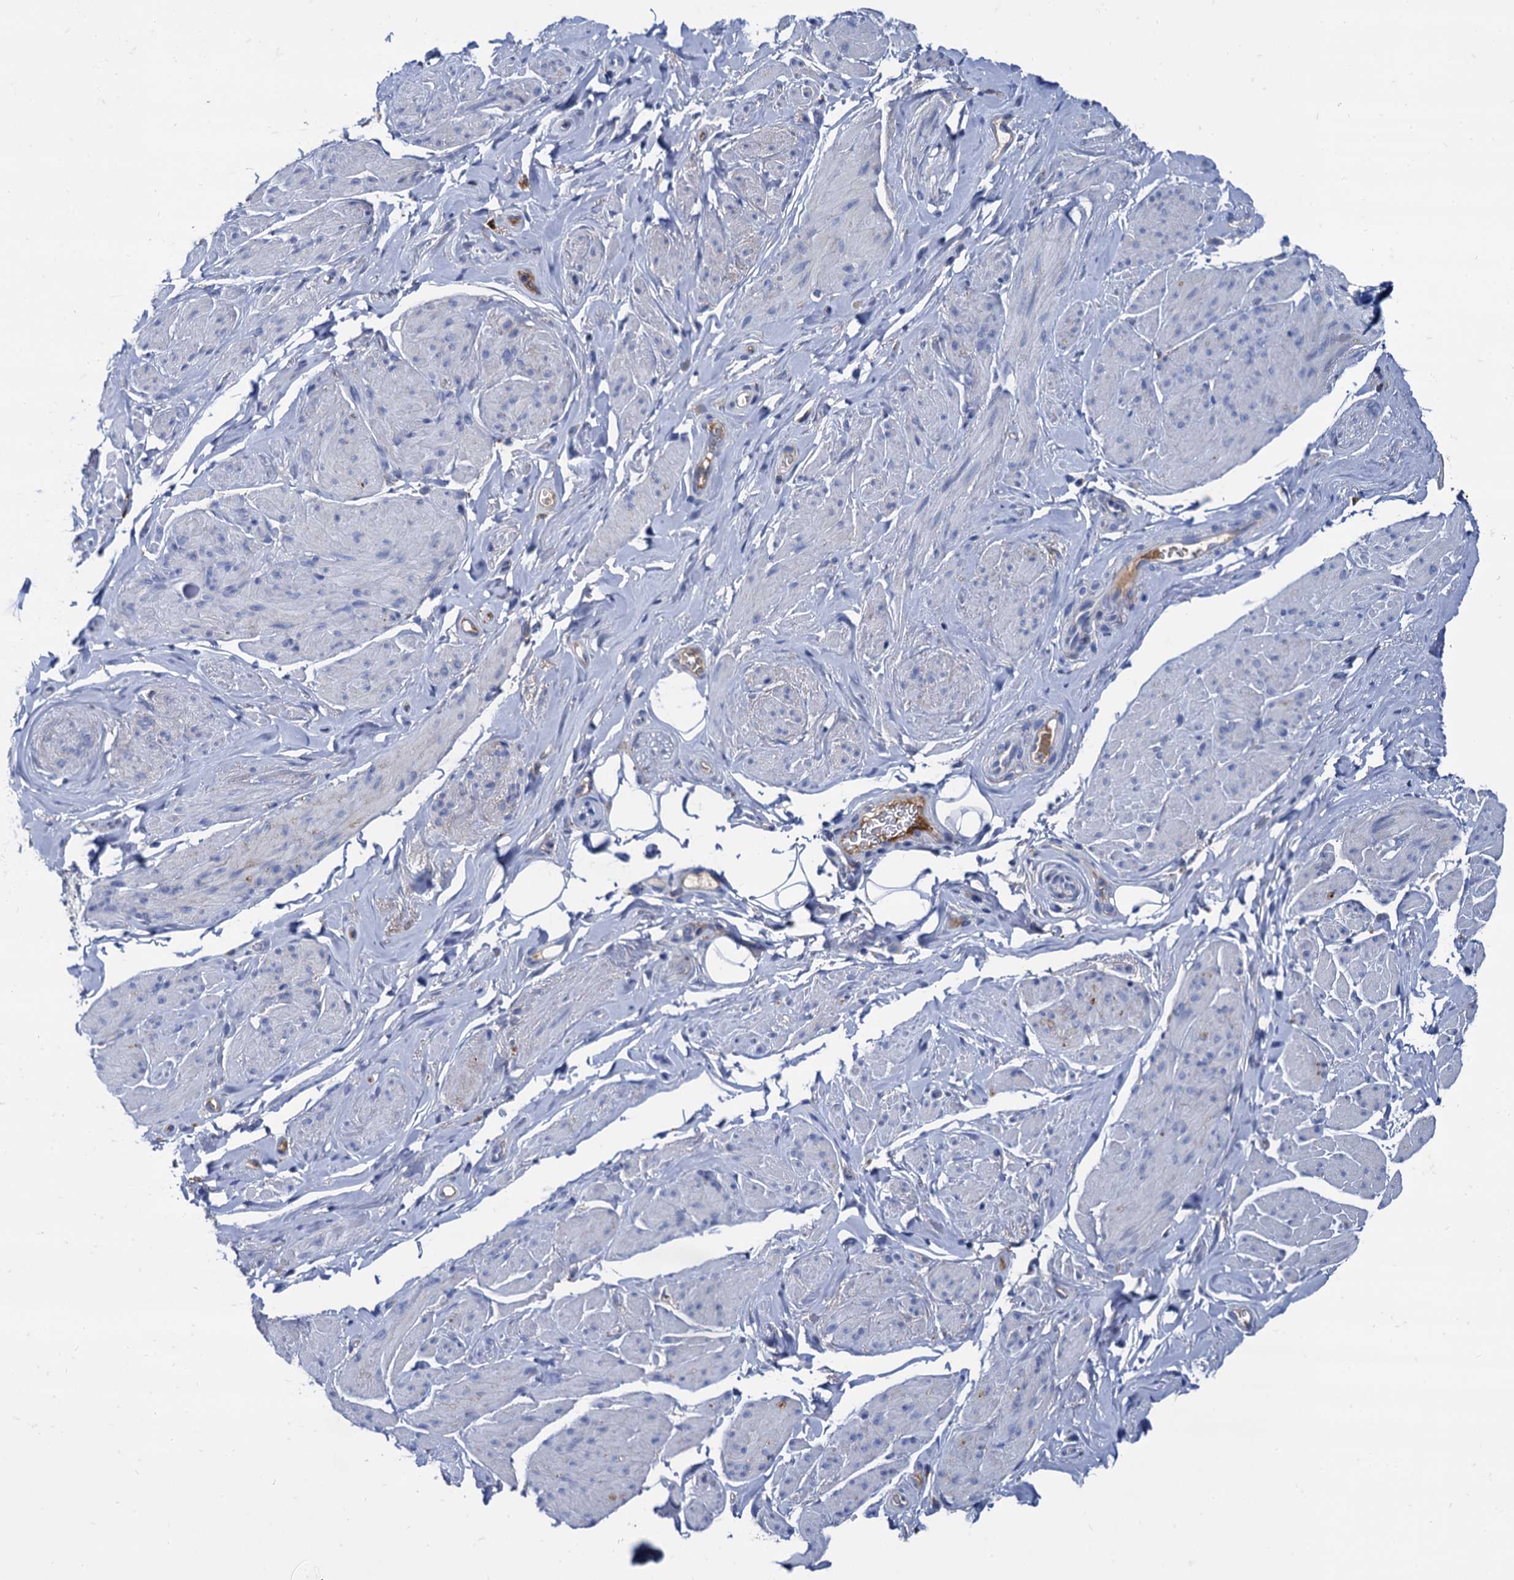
{"staining": {"intensity": "negative", "quantity": "none", "location": "none"}, "tissue": "smooth muscle", "cell_type": "Smooth muscle cells", "image_type": "normal", "snomed": [{"axis": "morphology", "description": "Normal tissue, NOS"}, {"axis": "topography", "description": "Smooth muscle"}, {"axis": "topography", "description": "Peripheral nerve tissue"}], "caption": "An image of smooth muscle stained for a protein exhibits no brown staining in smooth muscle cells.", "gene": "APOD", "patient": {"sex": "male", "age": 69}}